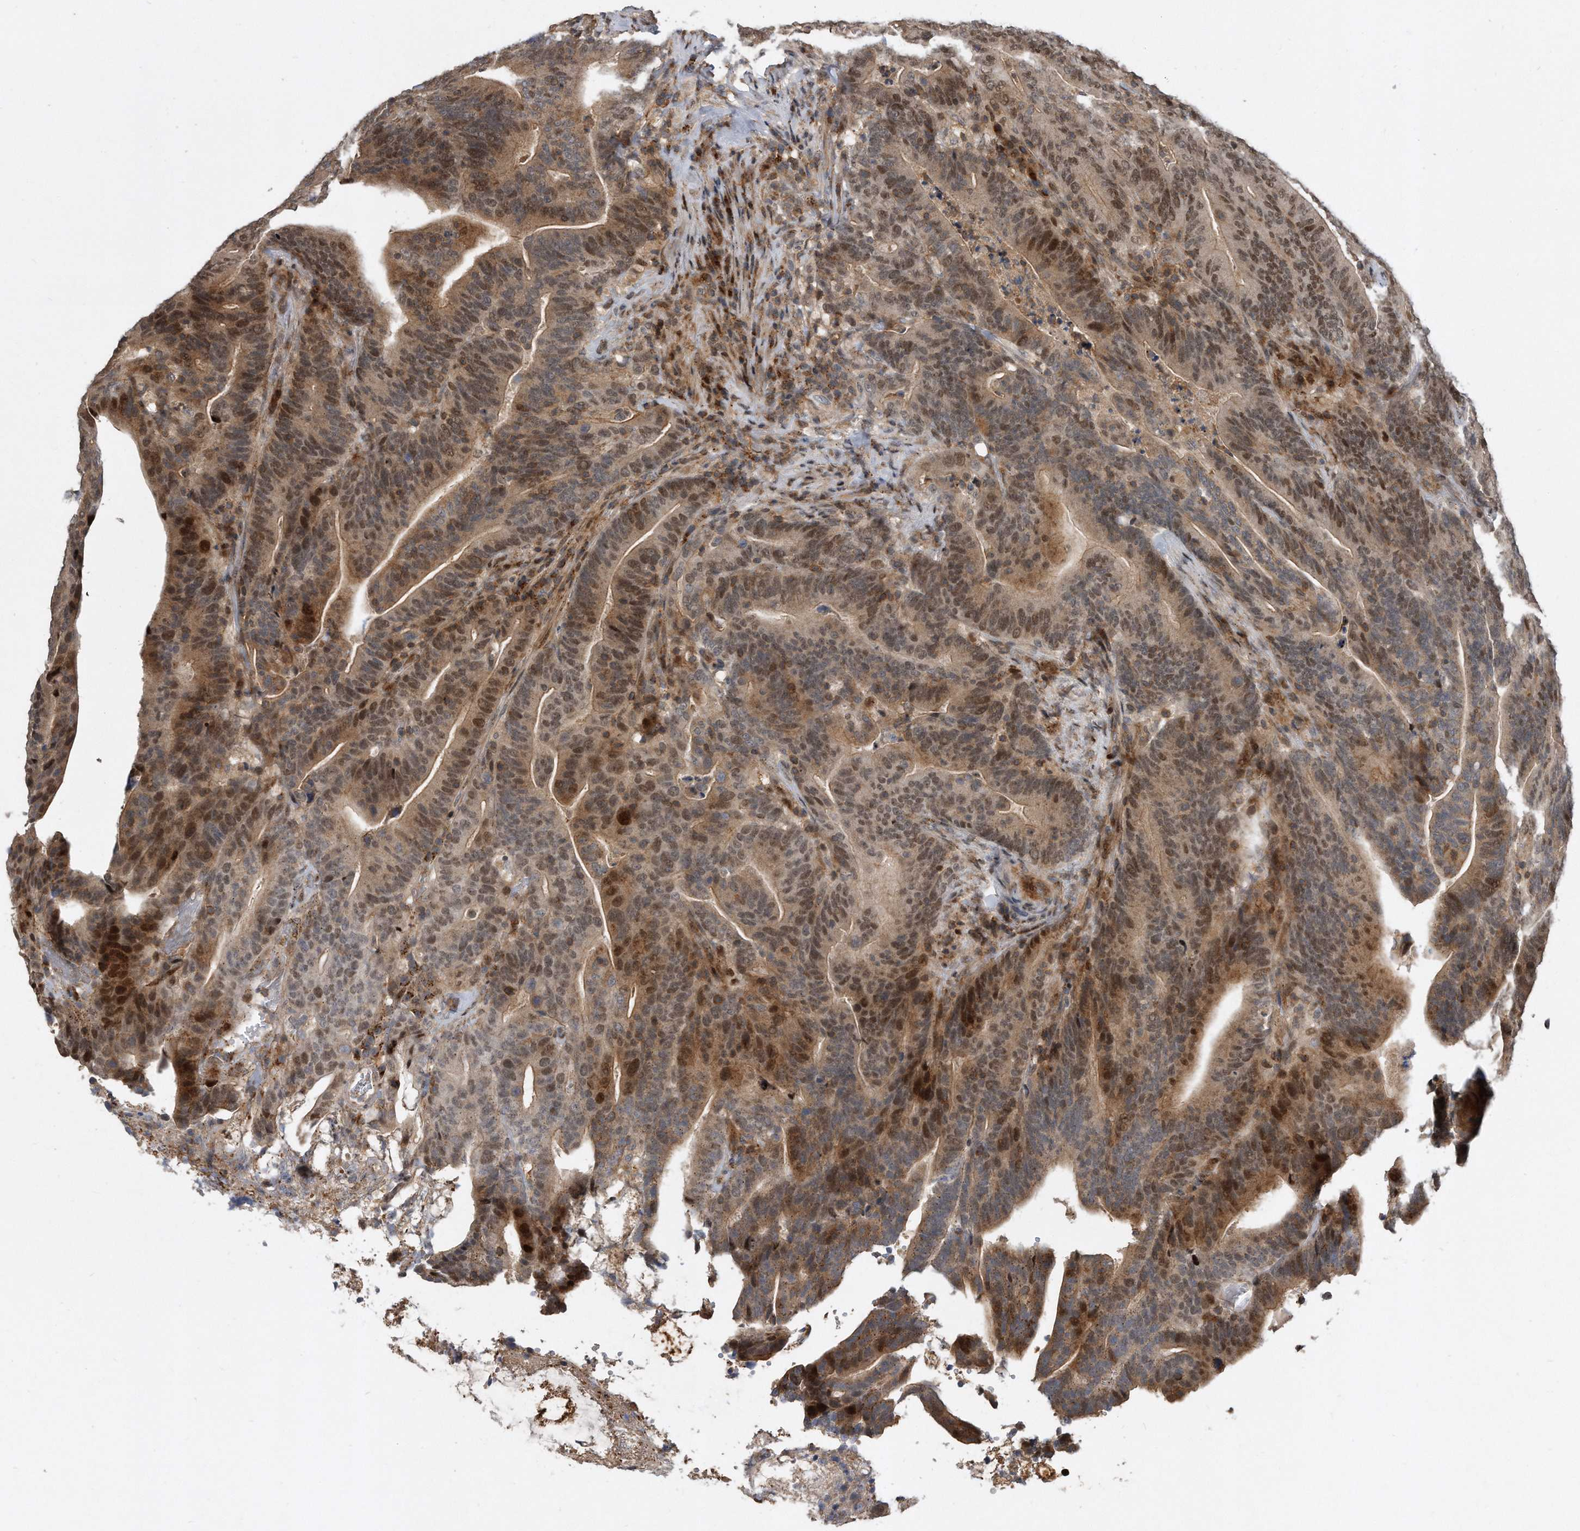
{"staining": {"intensity": "moderate", "quantity": ">75%", "location": "cytoplasmic/membranous,nuclear"}, "tissue": "colorectal cancer", "cell_type": "Tumor cells", "image_type": "cancer", "snomed": [{"axis": "morphology", "description": "Adenocarcinoma, NOS"}, {"axis": "topography", "description": "Colon"}], "caption": "Colorectal cancer was stained to show a protein in brown. There is medium levels of moderate cytoplasmic/membranous and nuclear staining in about >75% of tumor cells.", "gene": "PGBD2", "patient": {"sex": "female", "age": 66}}